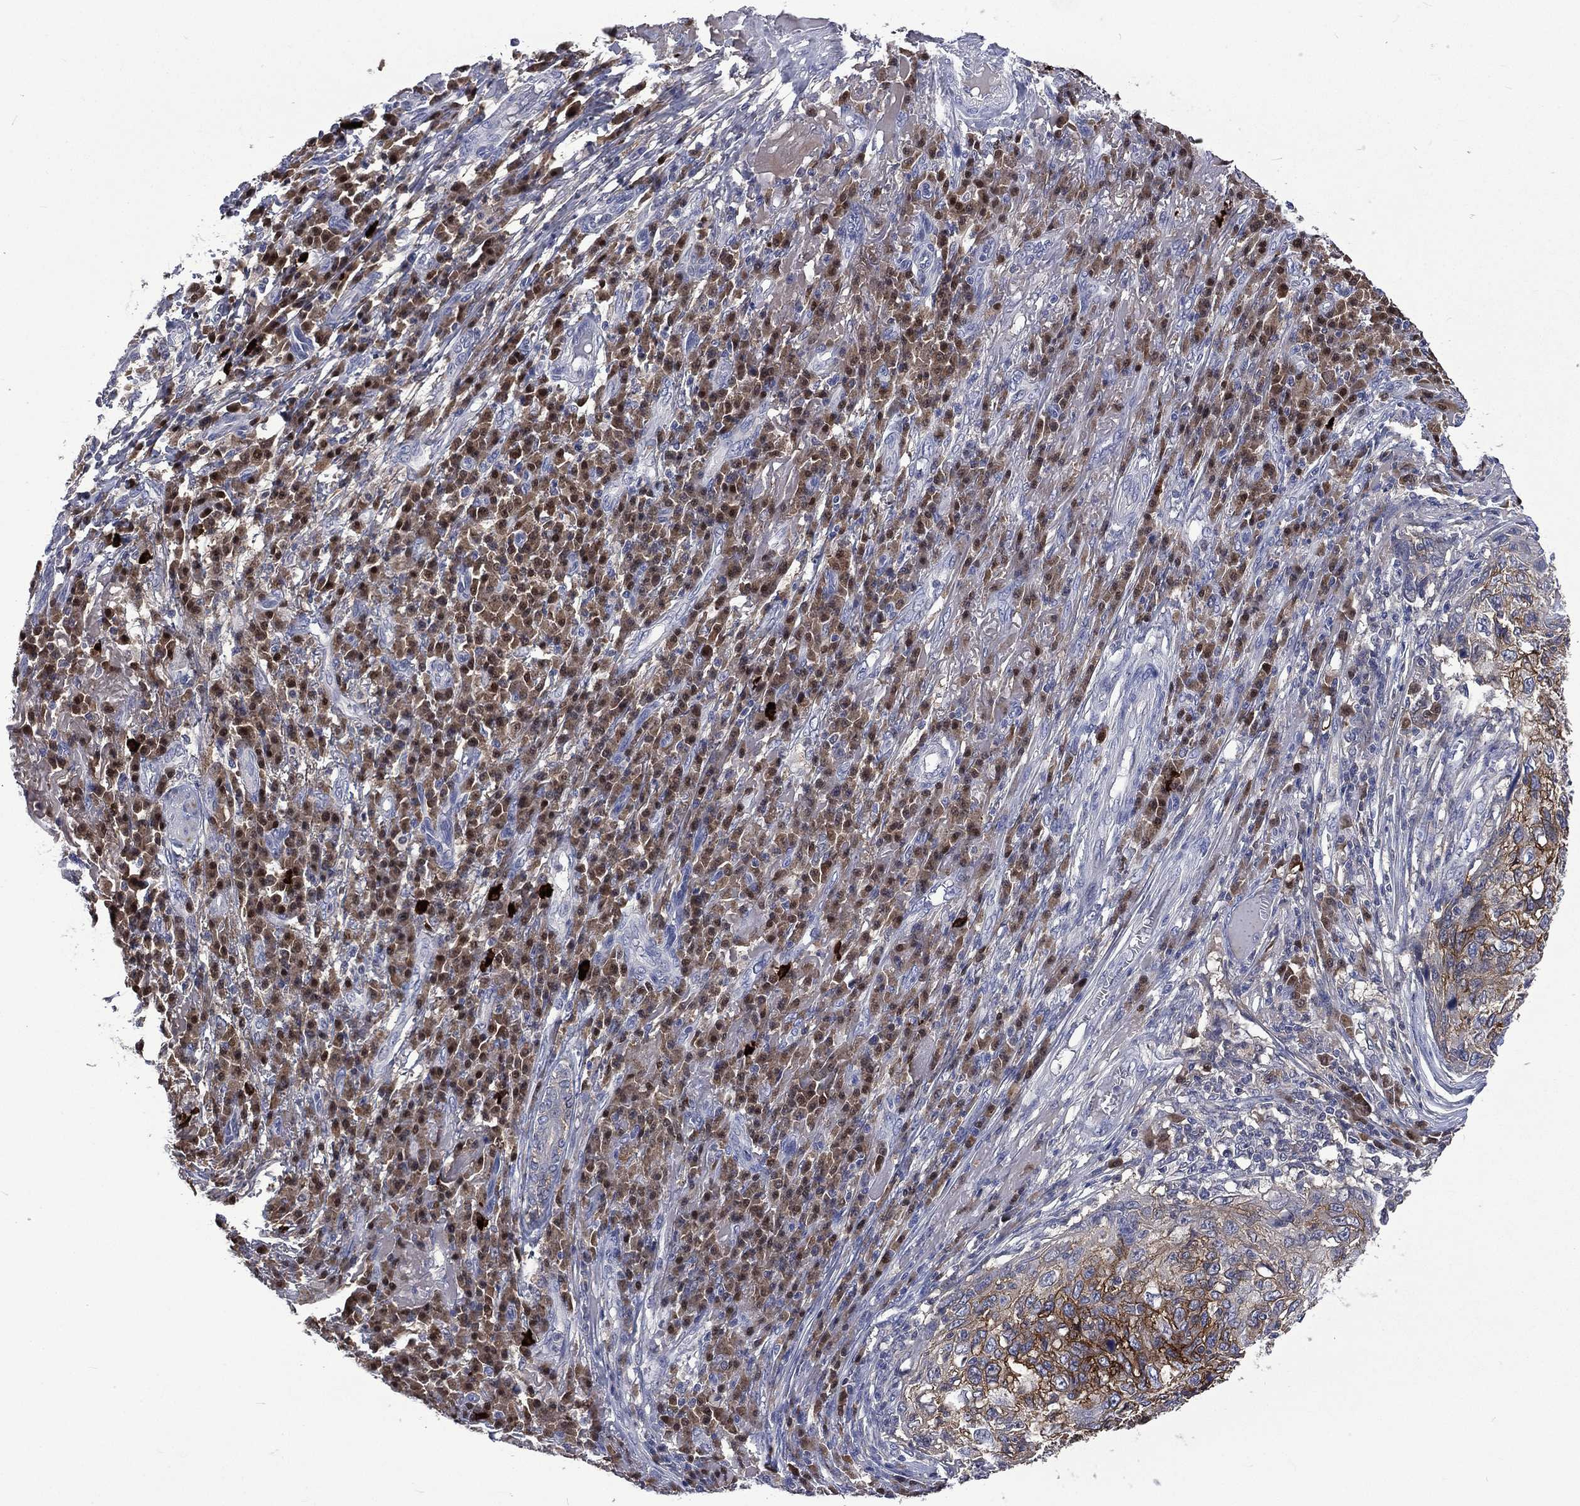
{"staining": {"intensity": "strong", "quantity": "25%-75%", "location": "cytoplasmic/membranous"}, "tissue": "skin cancer", "cell_type": "Tumor cells", "image_type": "cancer", "snomed": [{"axis": "morphology", "description": "Squamous cell carcinoma, NOS"}, {"axis": "topography", "description": "Skin"}], "caption": "Approximately 25%-75% of tumor cells in human skin cancer (squamous cell carcinoma) show strong cytoplasmic/membranous protein staining as visualized by brown immunohistochemical staining.", "gene": "CA12", "patient": {"sex": "male", "age": 92}}